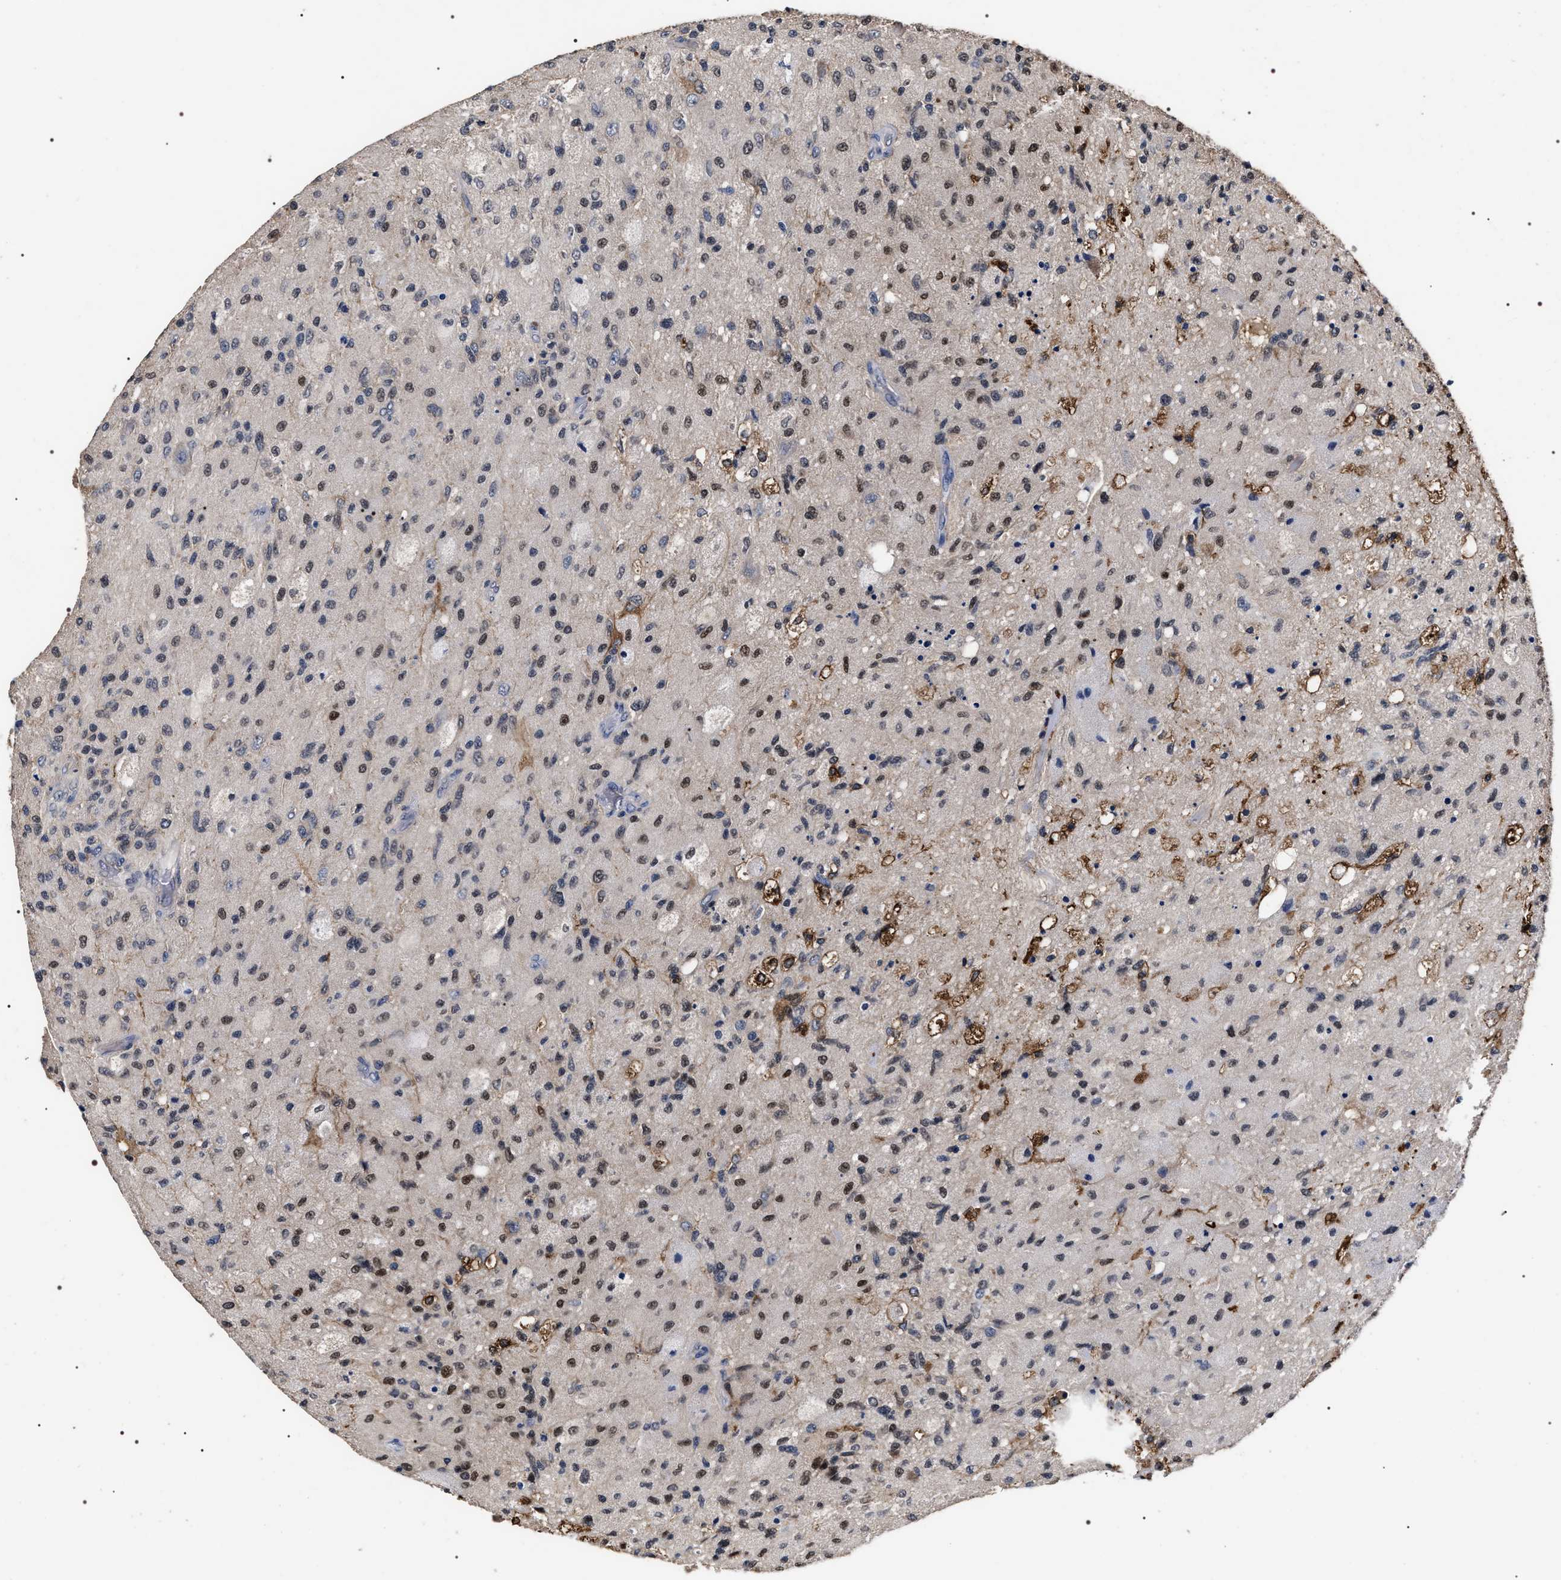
{"staining": {"intensity": "moderate", "quantity": ">75%", "location": "nuclear"}, "tissue": "glioma", "cell_type": "Tumor cells", "image_type": "cancer", "snomed": [{"axis": "morphology", "description": "Normal tissue, NOS"}, {"axis": "morphology", "description": "Glioma, malignant, High grade"}, {"axis": "topography", "description": "Cerebral cortex"}], "caption": "A brown stain labels moderate nuclear positivity of a protein in human glioma tumor cells.", "gene": "UPF3A", "patient": {"sex": "male", "age": 77}}